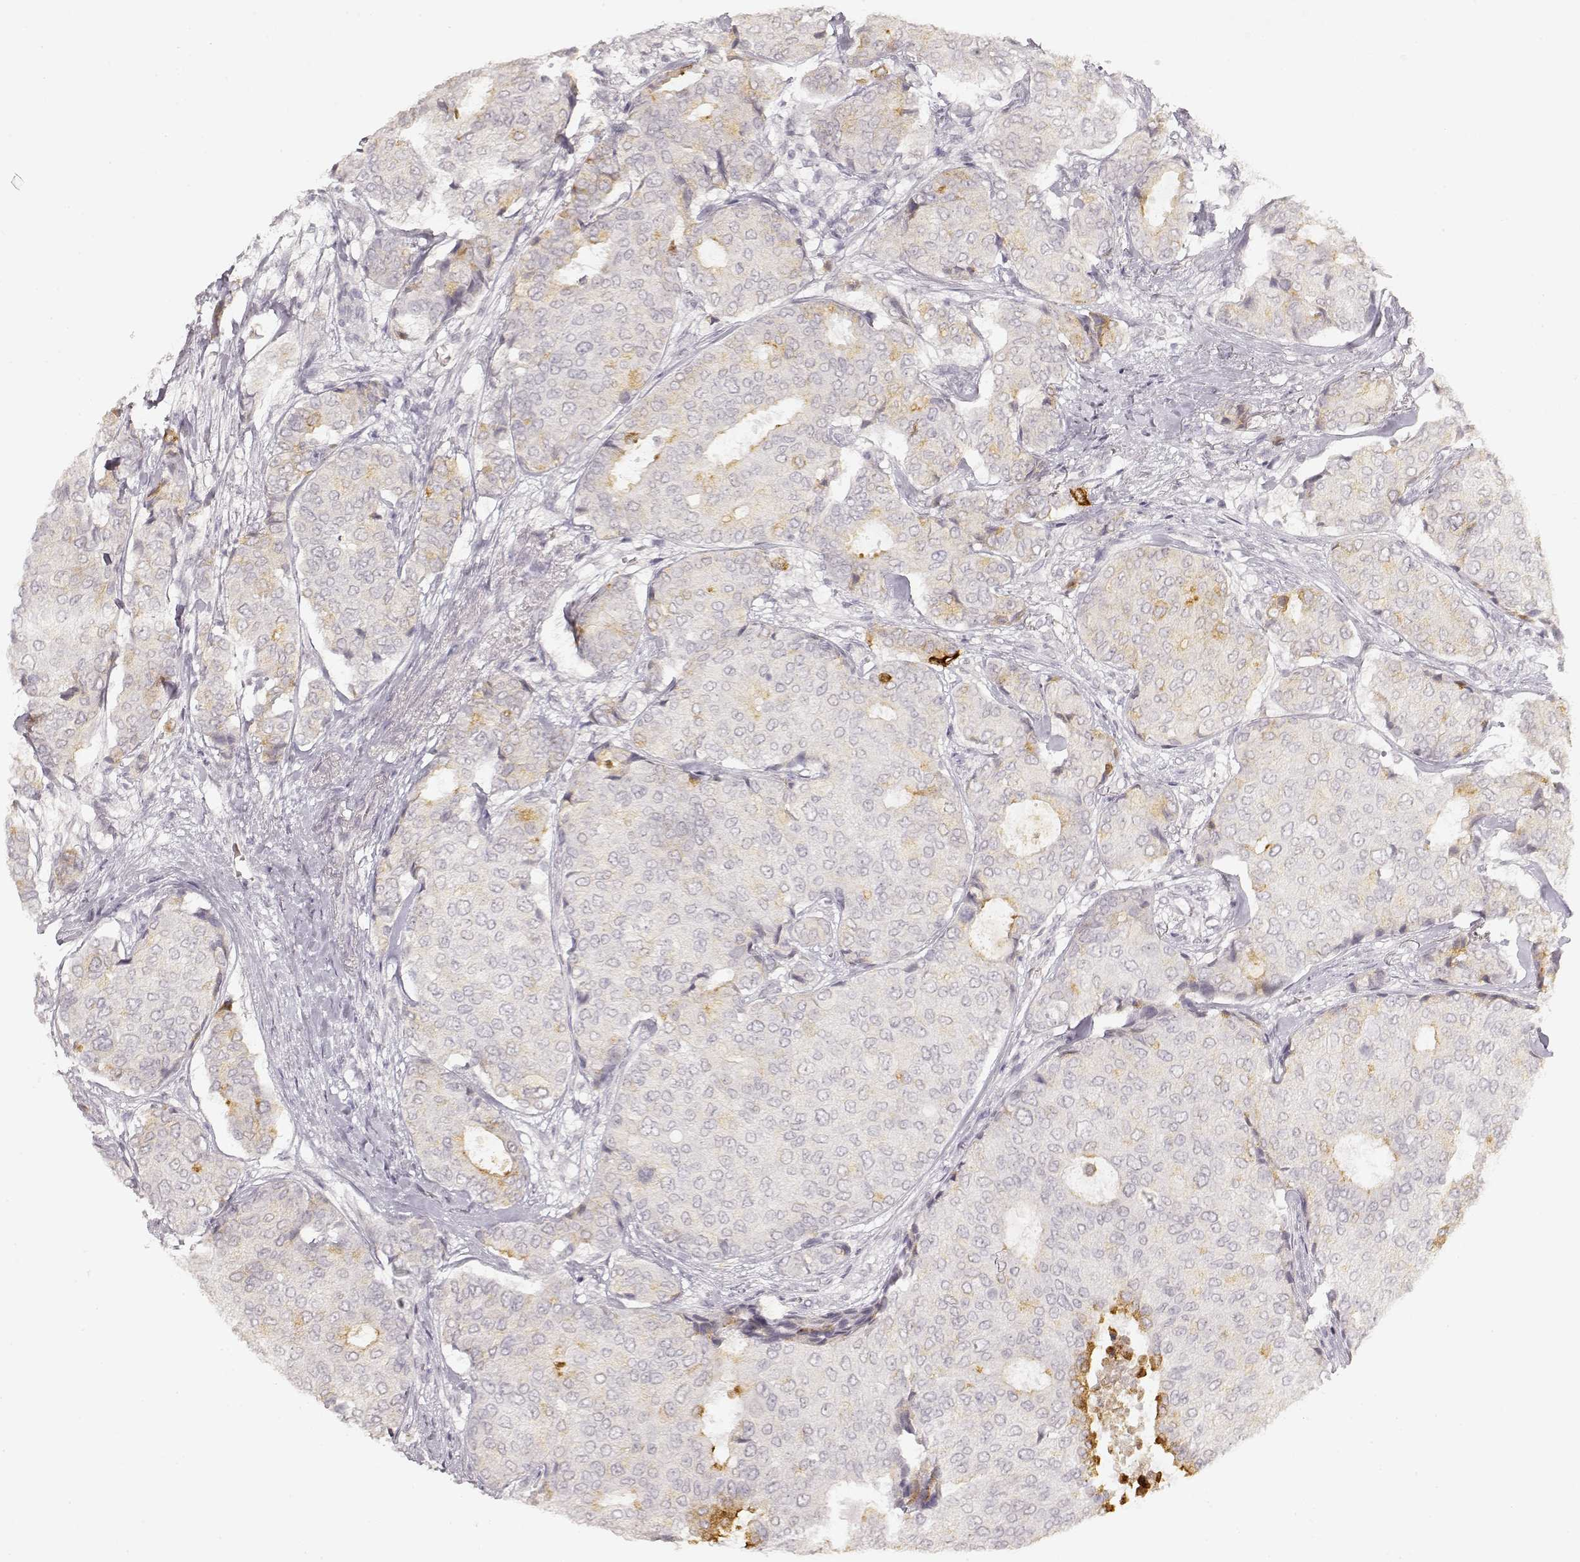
{"staining": {"intensity": "weak", "quantity": "<25%", "location": "cytoplasmic/membranous"}, "tissue": "breast cancer", "cell_type": "Tumor cells", "image_type": "cancer", "snomed": [{"axis": "morphology", "description": "Duct carcinoma"}, {"axis": "topography", "description": "Breast"}], "caption": "Photomicrograph shows no significant protein expression in tumor cells of breast cancer. (Brightfield microscopy of DAB (3,3'-diaminobenzidine) IHC at high magnification).", "gene": "LAMC2", "patient": {"sex": "female", "age": 75}}